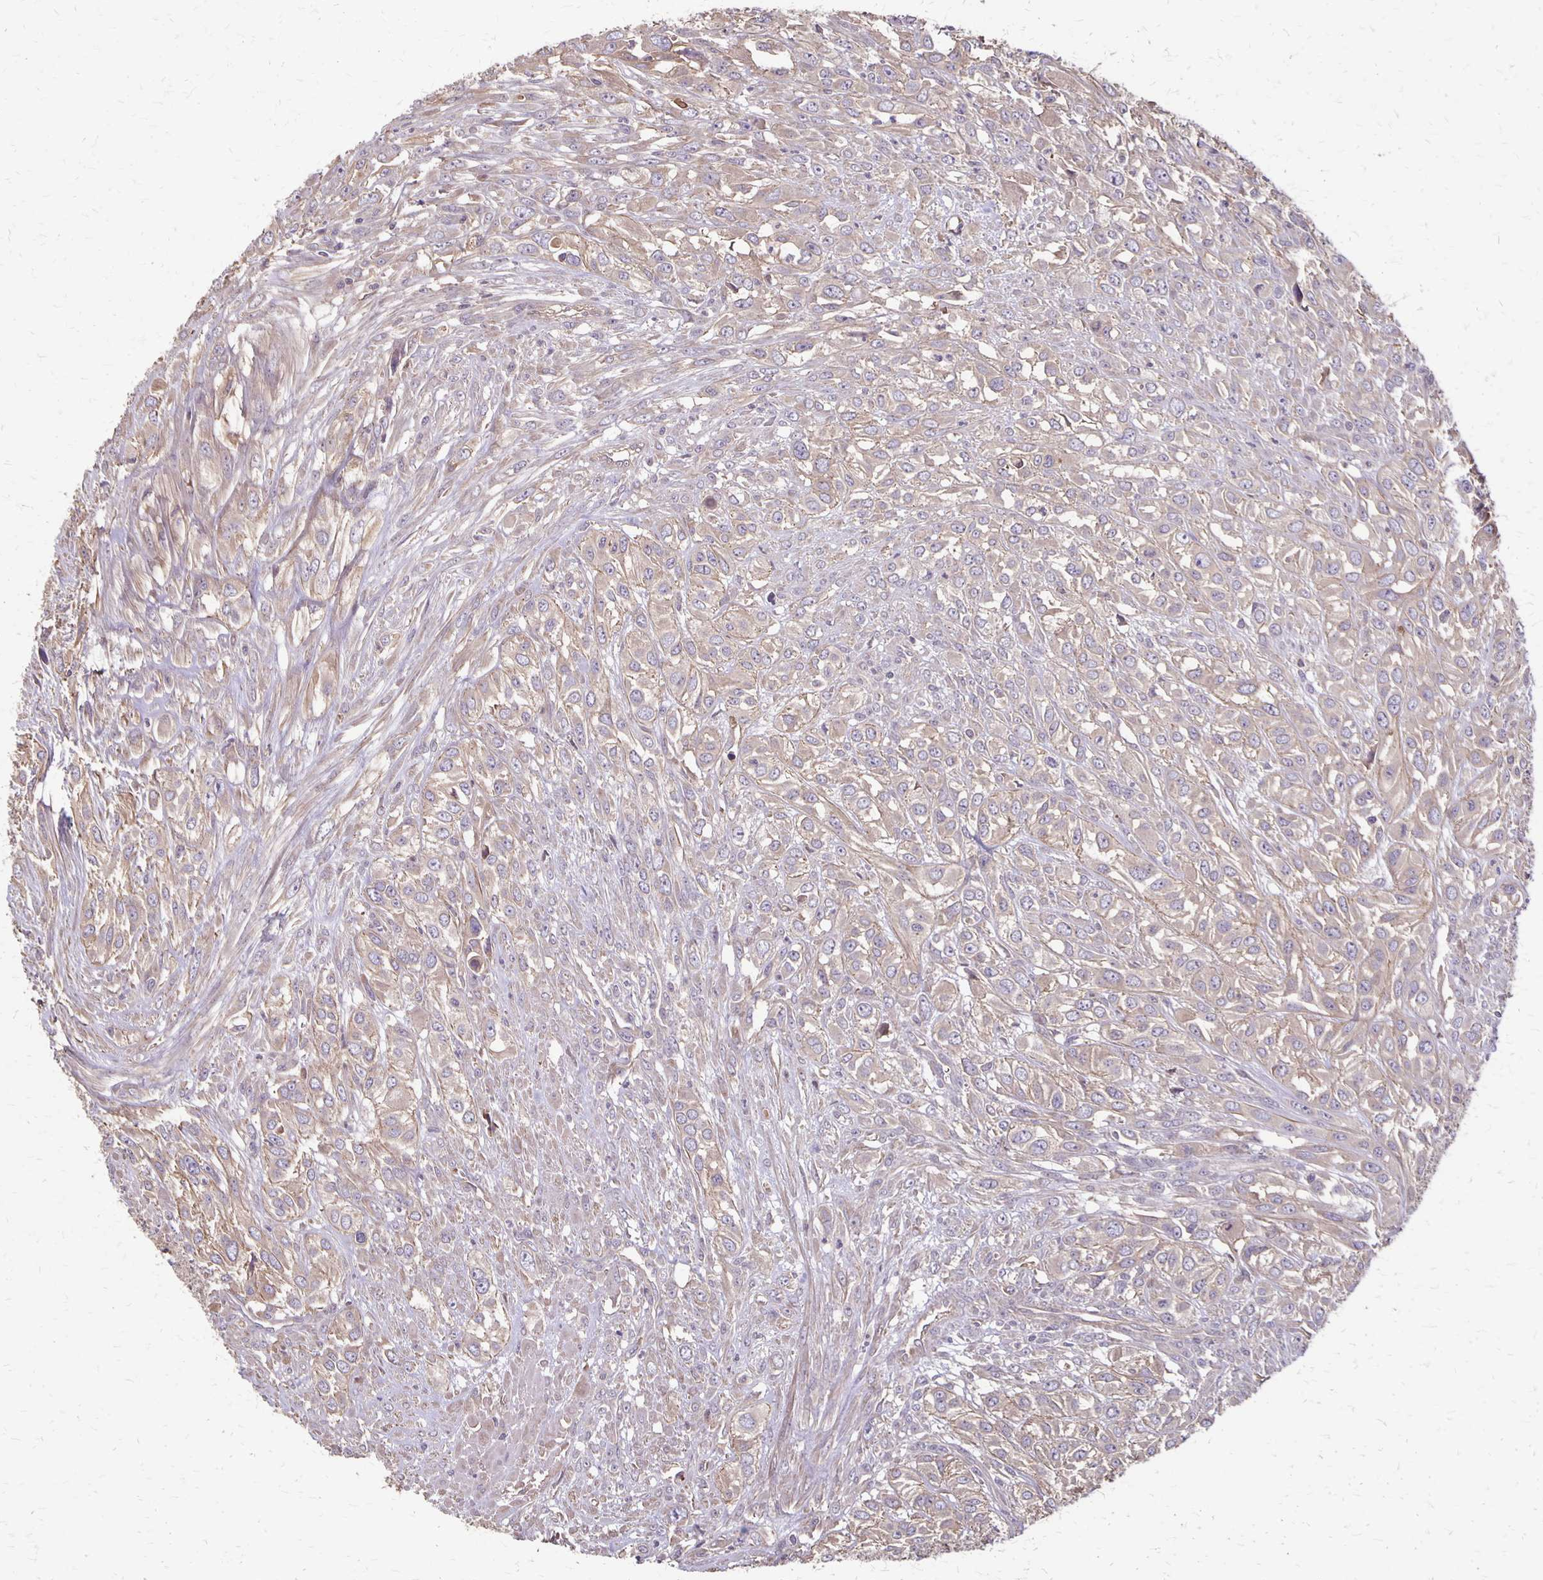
{"staining": {"intensity": "weak", "quantity": ">75%", "location": "cytoplasmic/membranous"}, "tissue": "urothelial cancer", "cell_type": "Tumor cells", "image_type": "cancer", "snomed": [{"axis": "morphology", "description": "Urothelial carcinoma, High grade"}, {"axis": "topography", "description": "Urinary bladder"}], "caption": "The immunohistochemical stain labels weak cytoplasmic/membranous expression in tumor cells of urothelial carcinoma (high-grade) tissue.", "gene": "PROM2", "patient": {"sex": "male", "age": 67}}